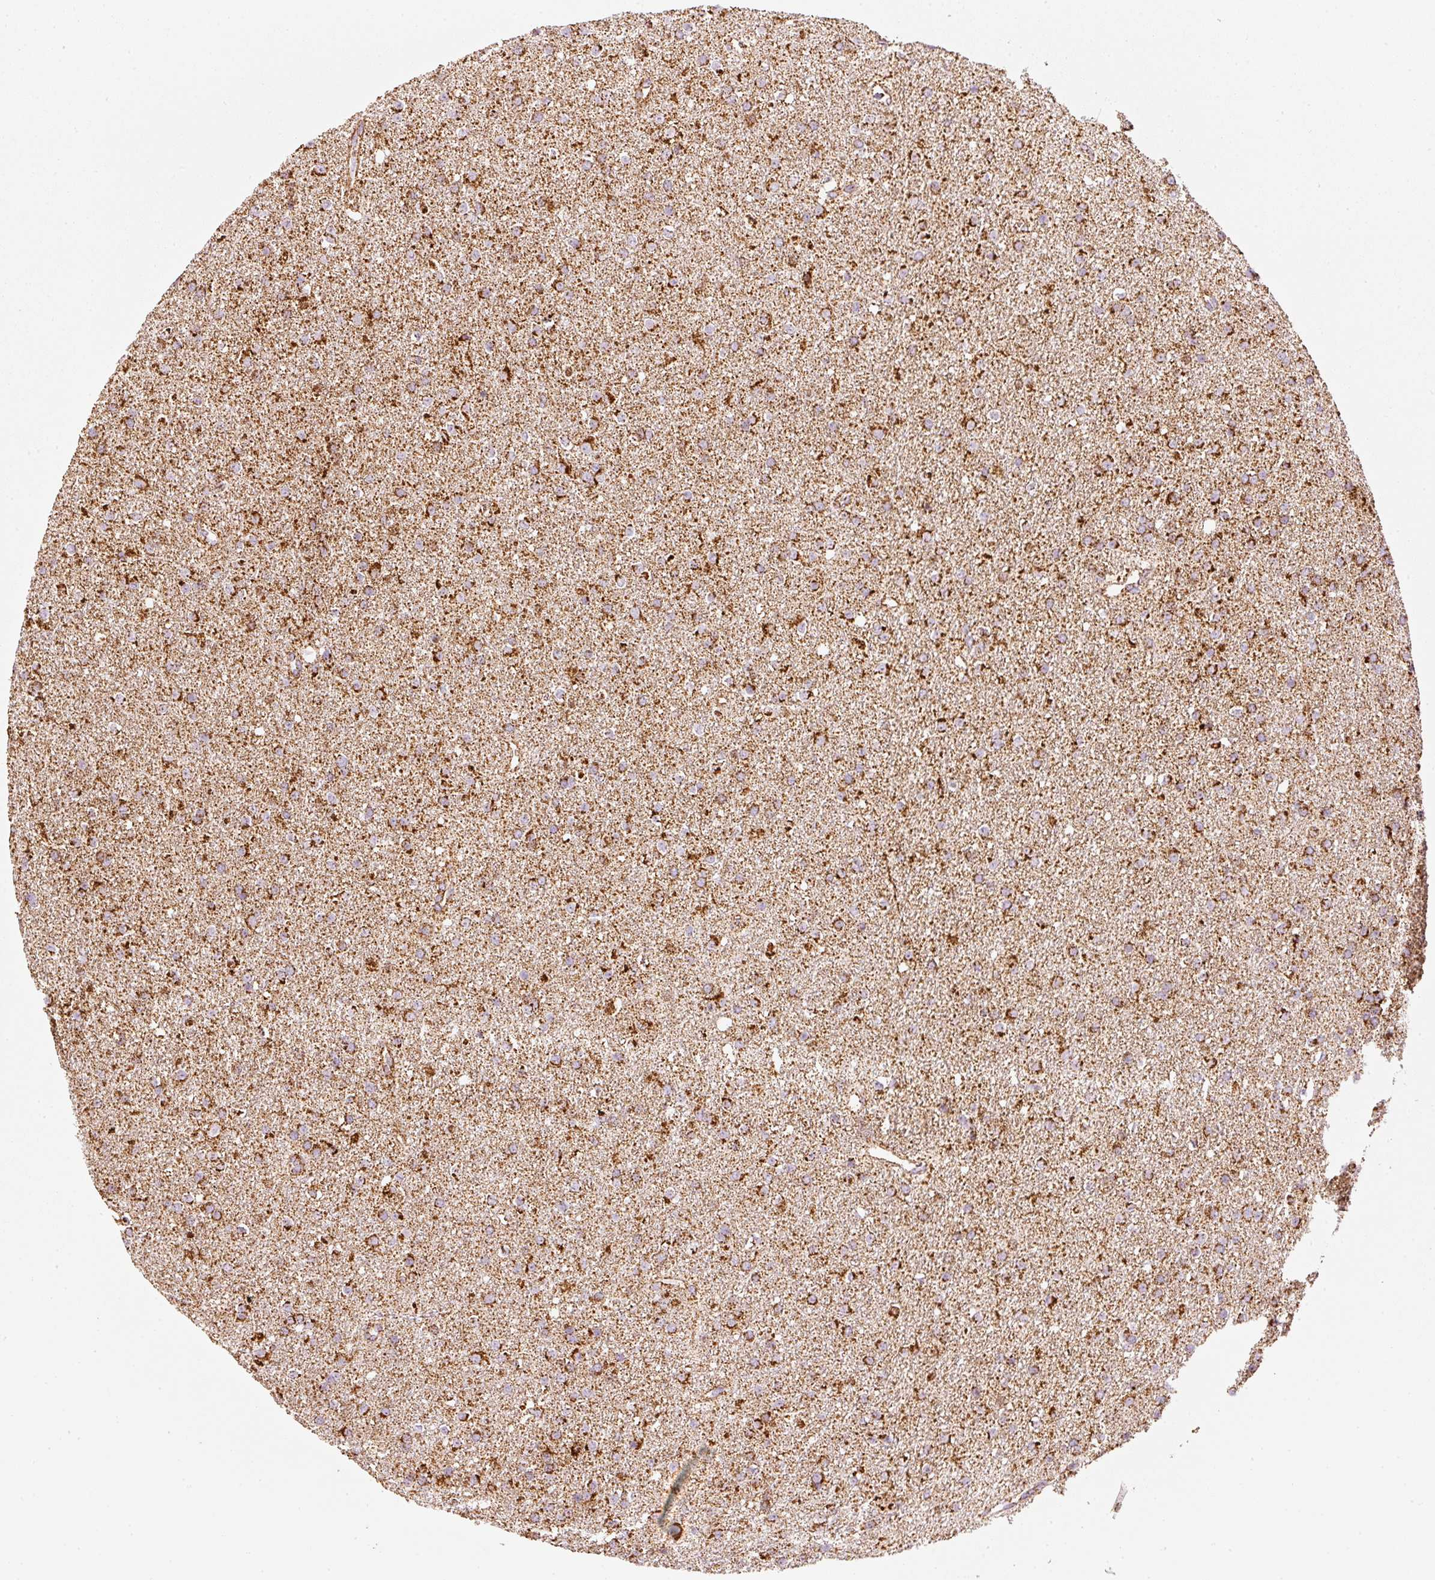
{"staining": {"intensity": "strong", "quantity": ">75%", "location": "cytoplasmic/membranous"}, "tissue": "glioma", "cell_type": "Tumor cells", "image_type": "cancer", "snomed": [{"axis": "morphology", "description": "Glioma, malignant, Low grade"}, {"axis": "topography", "description": "Brain"}], "caption": "Malignant low-grade glioma tissue exhibits strong cytoplasmic/membranous expression in approximately >75% of tumor cells, visualized by immunohistochemistry.", "gene": "UQCRC1", "patient": {"sex": "female", "age": 34}}